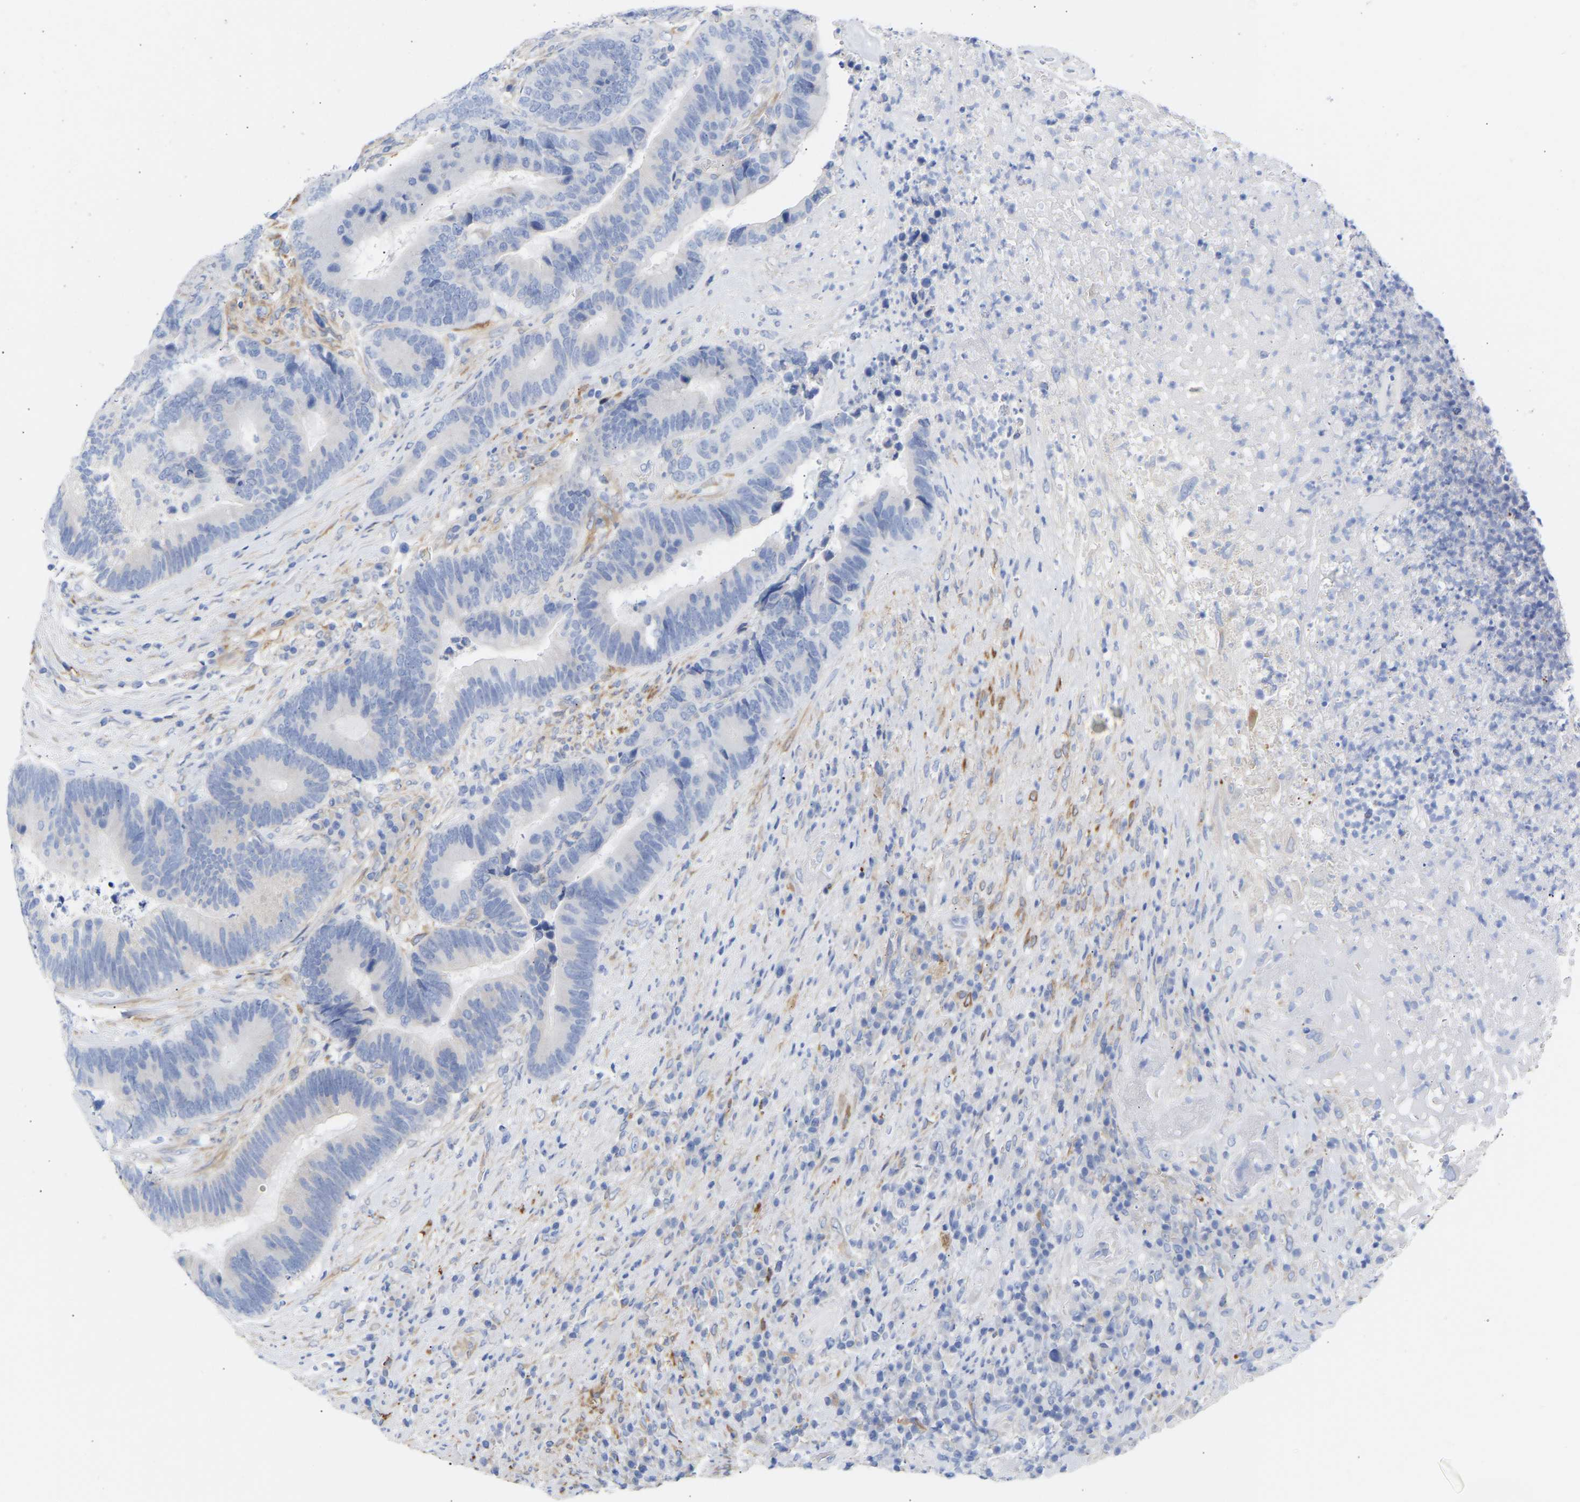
{"staining": {"intensity": "negative", "quantity": "none", "location": "none"}, "tissue": "colorectal cancer", "cell_type": "Tumor cells", "image_type": "cancer", "snomed": [{"axis": "morphology", "description": "Adenocarcinoma, NOS"}, {"axis": "topography", "description": "Rectum"}], "caption": "An immunohistochemistry (IHC) histopathology image of adenocarcinoma (colorectal) is shown. There is no staining in tumor cells of adenocarcinoma (colorectal).", "gene": "AMPH", "patient": {"sex": "female", "age": 89}}